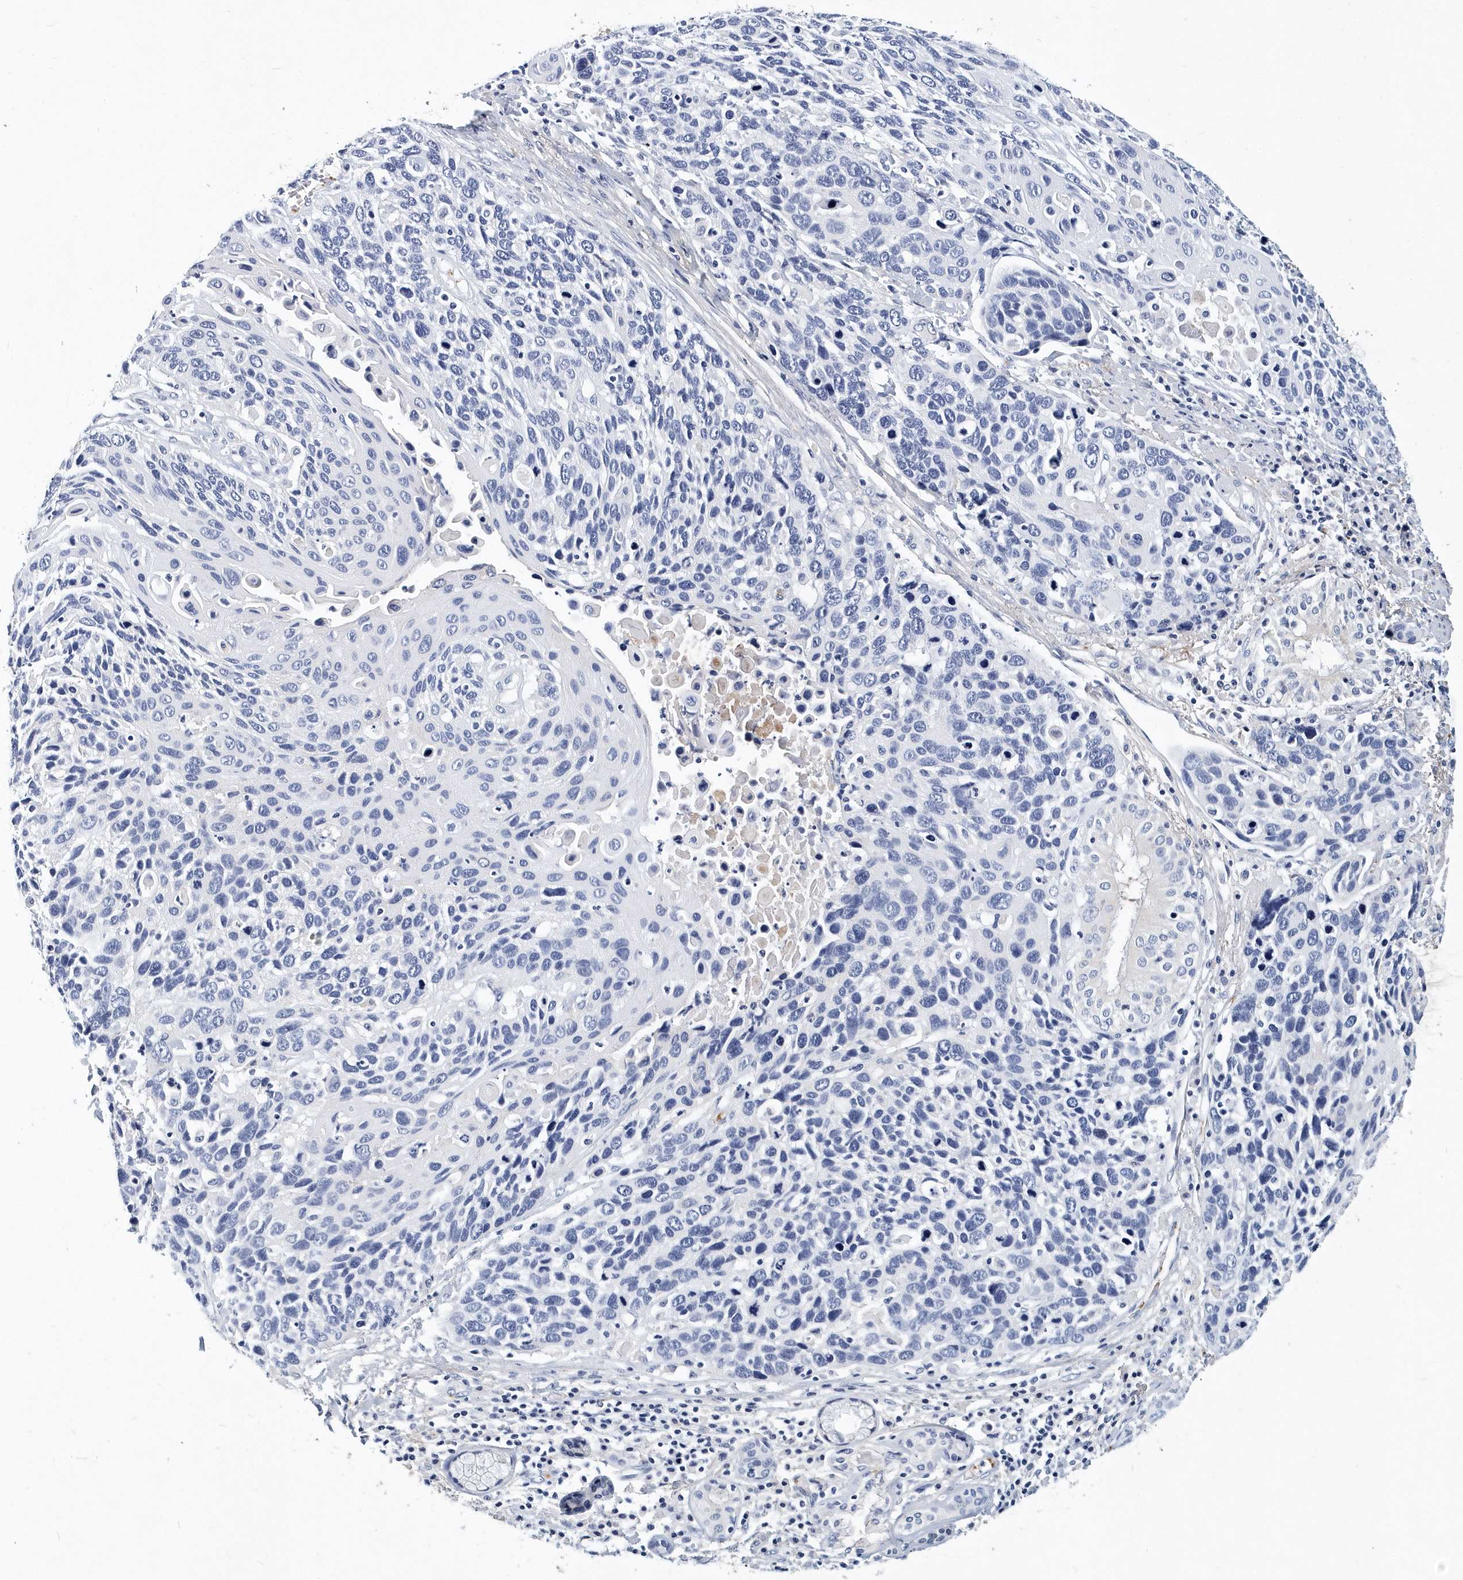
{"staining": {"intensity": "negative", "quantity": "none", "location": "none"}, "tissue": "lung cancer", "cell_type": "Tumor cells", "image_type": "cancer", "snomed": [{"axis": "morphology", "description": "Squamous cell carcinoma, NOS"}, {"axis": "topography", "description": "Lung"}], "caption": "Human squamous cell carcinoma (lung) stained for a protein using immunohistochemistry exhibits no positivity in tumor cells.", "gene": "ITGA2B", "patient": {"sex": "male", "age": 66}}